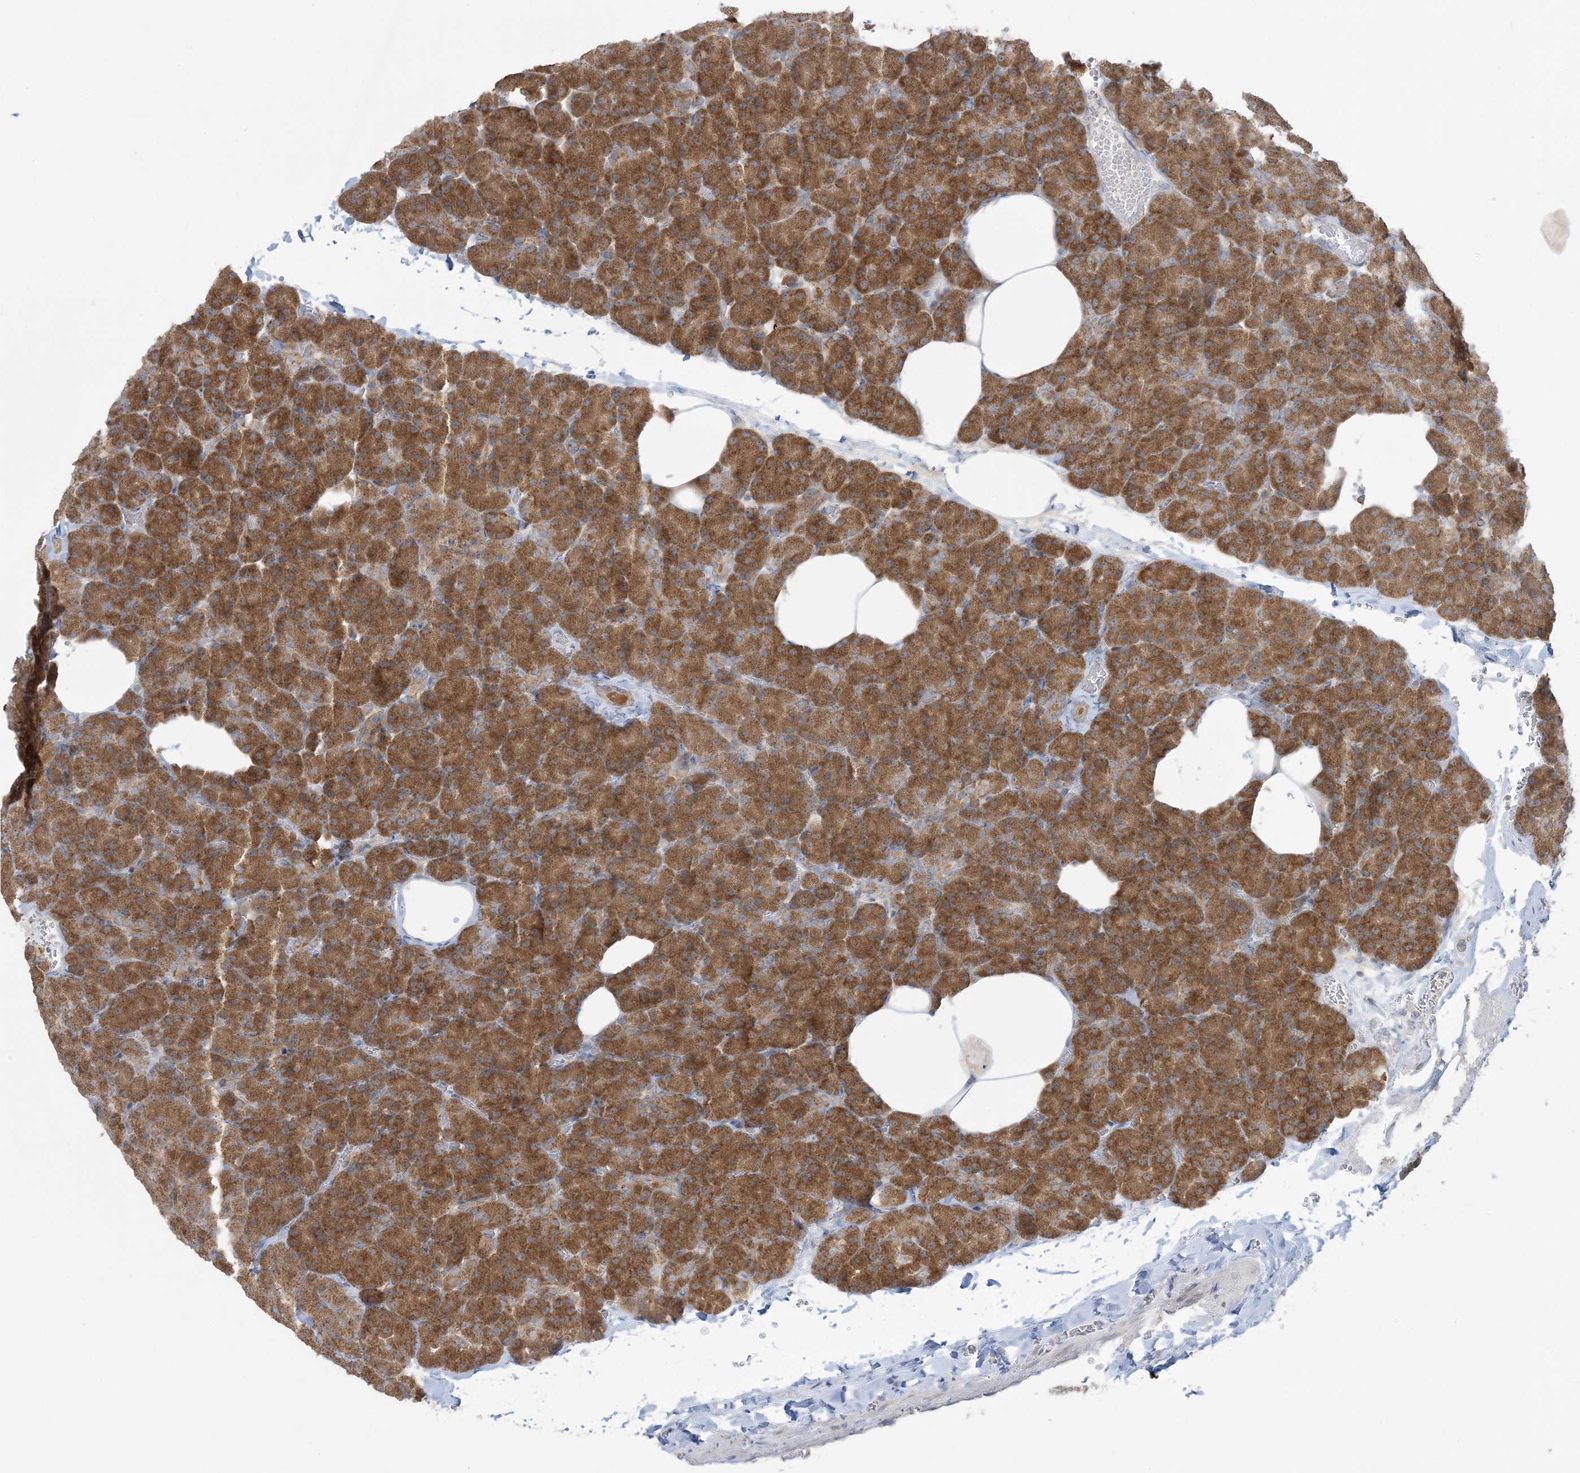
{"staining": {"intensity": "strong", "quantity": ">75%", "location": "cytoplasmic/membranous"}, "tissue": "pancreas", "cell_type": "Exocrine glandular cells", "image_type": "normal", "snomed": [{"axis": "morphology", "description": "Normal tissue, NOS"}, {"axis": "morphology", "description": "Carcinoid, malignant, NOS"}, {"axis": "topography", "description": "Pancreas"}], "caption": "Protein staining displays strong cytoplasmic/membranous expression in approximately >75% of exocrine glandular cells in normal pancreas.", "gene": "RPP40", "patient": {"sex": "female", "age": 35}}